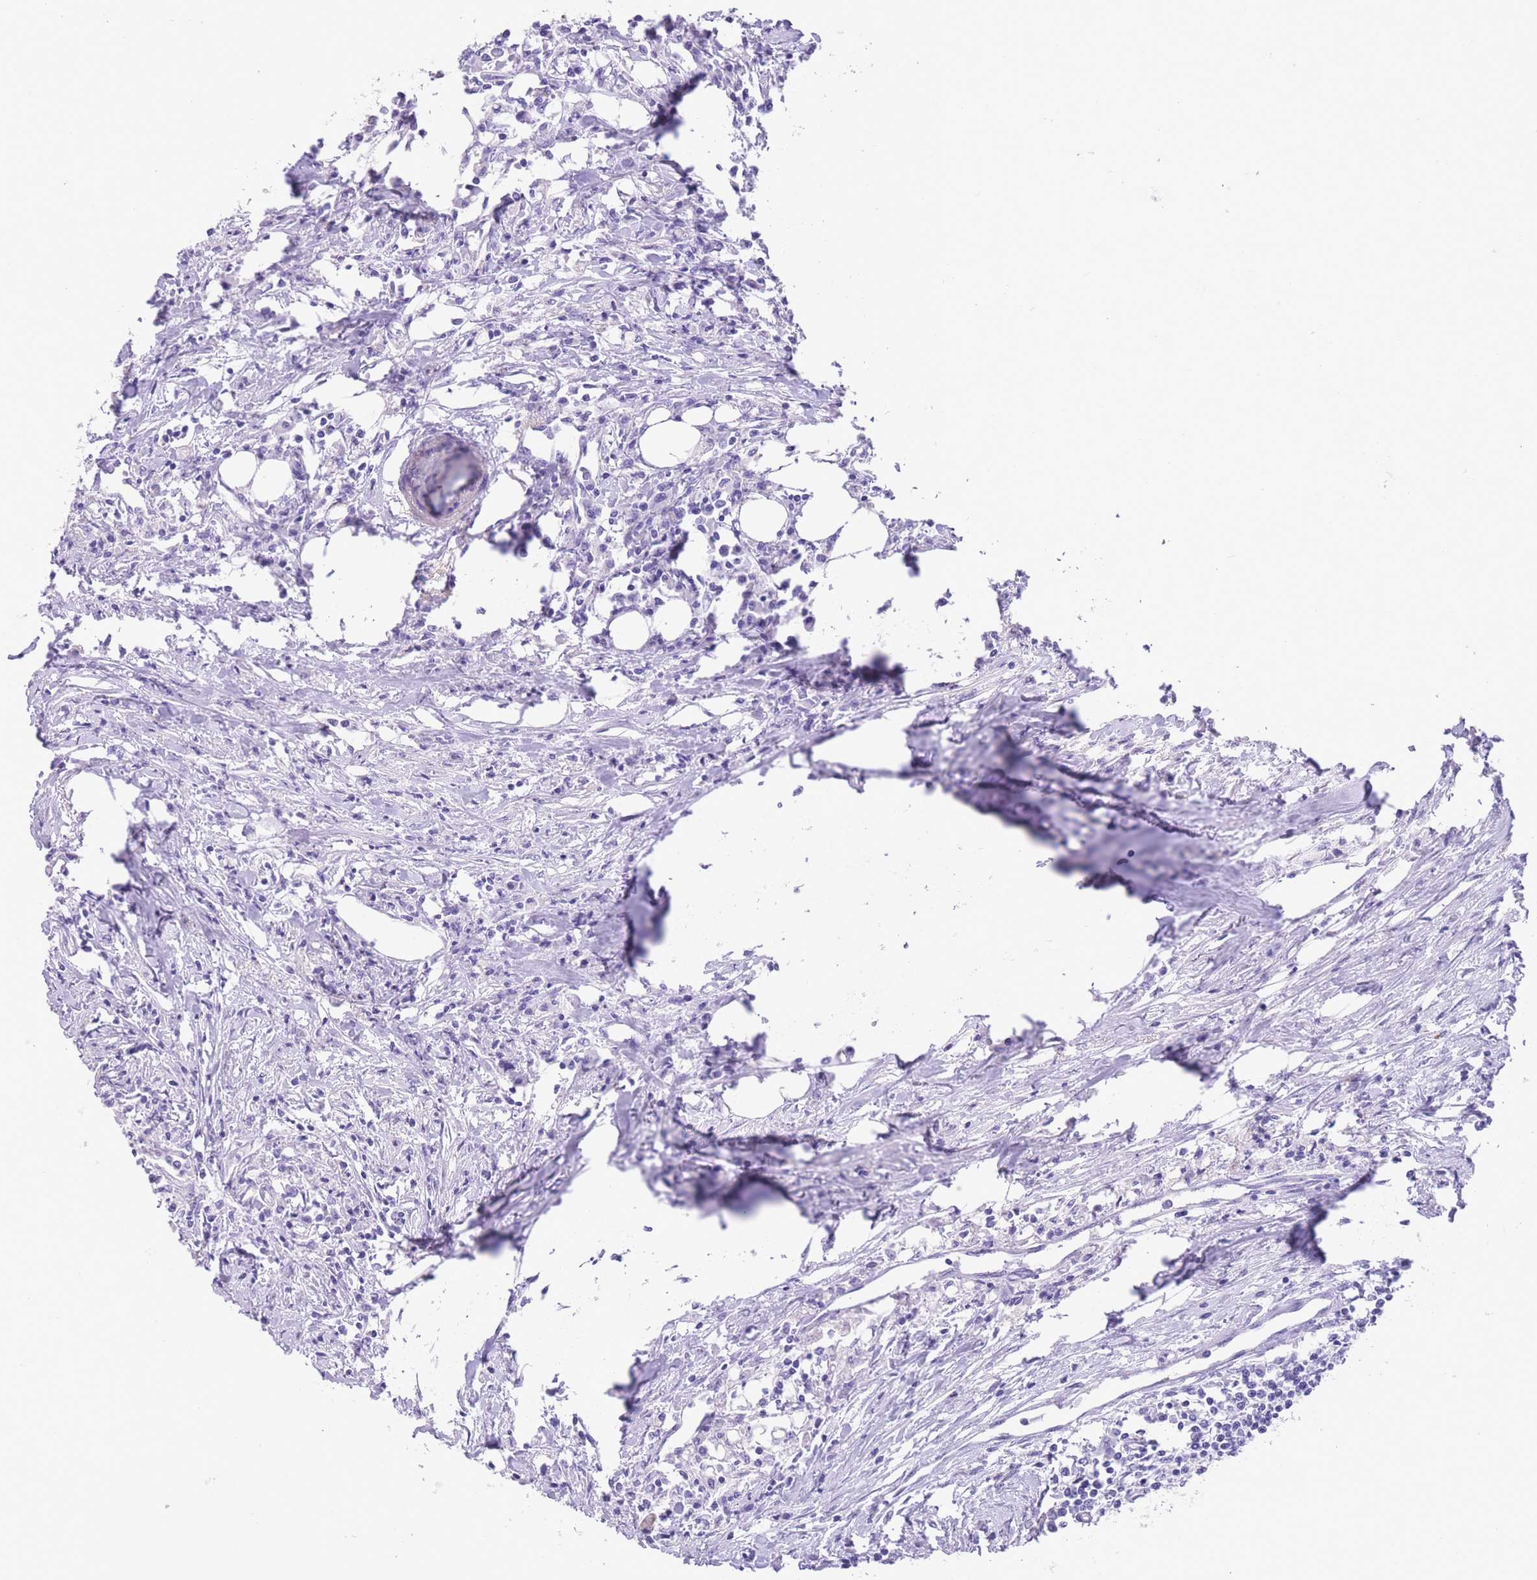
{"staining": {"intensity": "negative", "quantity": "none", "location": "none"}, "tissue": "colorectal cancer", "cell_type": "Tumor cells", "image_type": "cancer", "snomed": [{"axis": "morphology", "description": "Adenocarcinoma, NOS"}, {"axis": "topography", "description": "Colon"}], "caption": "IHC of human colorectal adenocarcinoma demonstrates no expression in tumor cells. (Stains: DAB immunohistochemistry with hematoxylin counter stain, Microscopy: brightfield microscopy at high magnification).", "gene": "RAI2", "patient": {"sex": "male", "age": 71}}